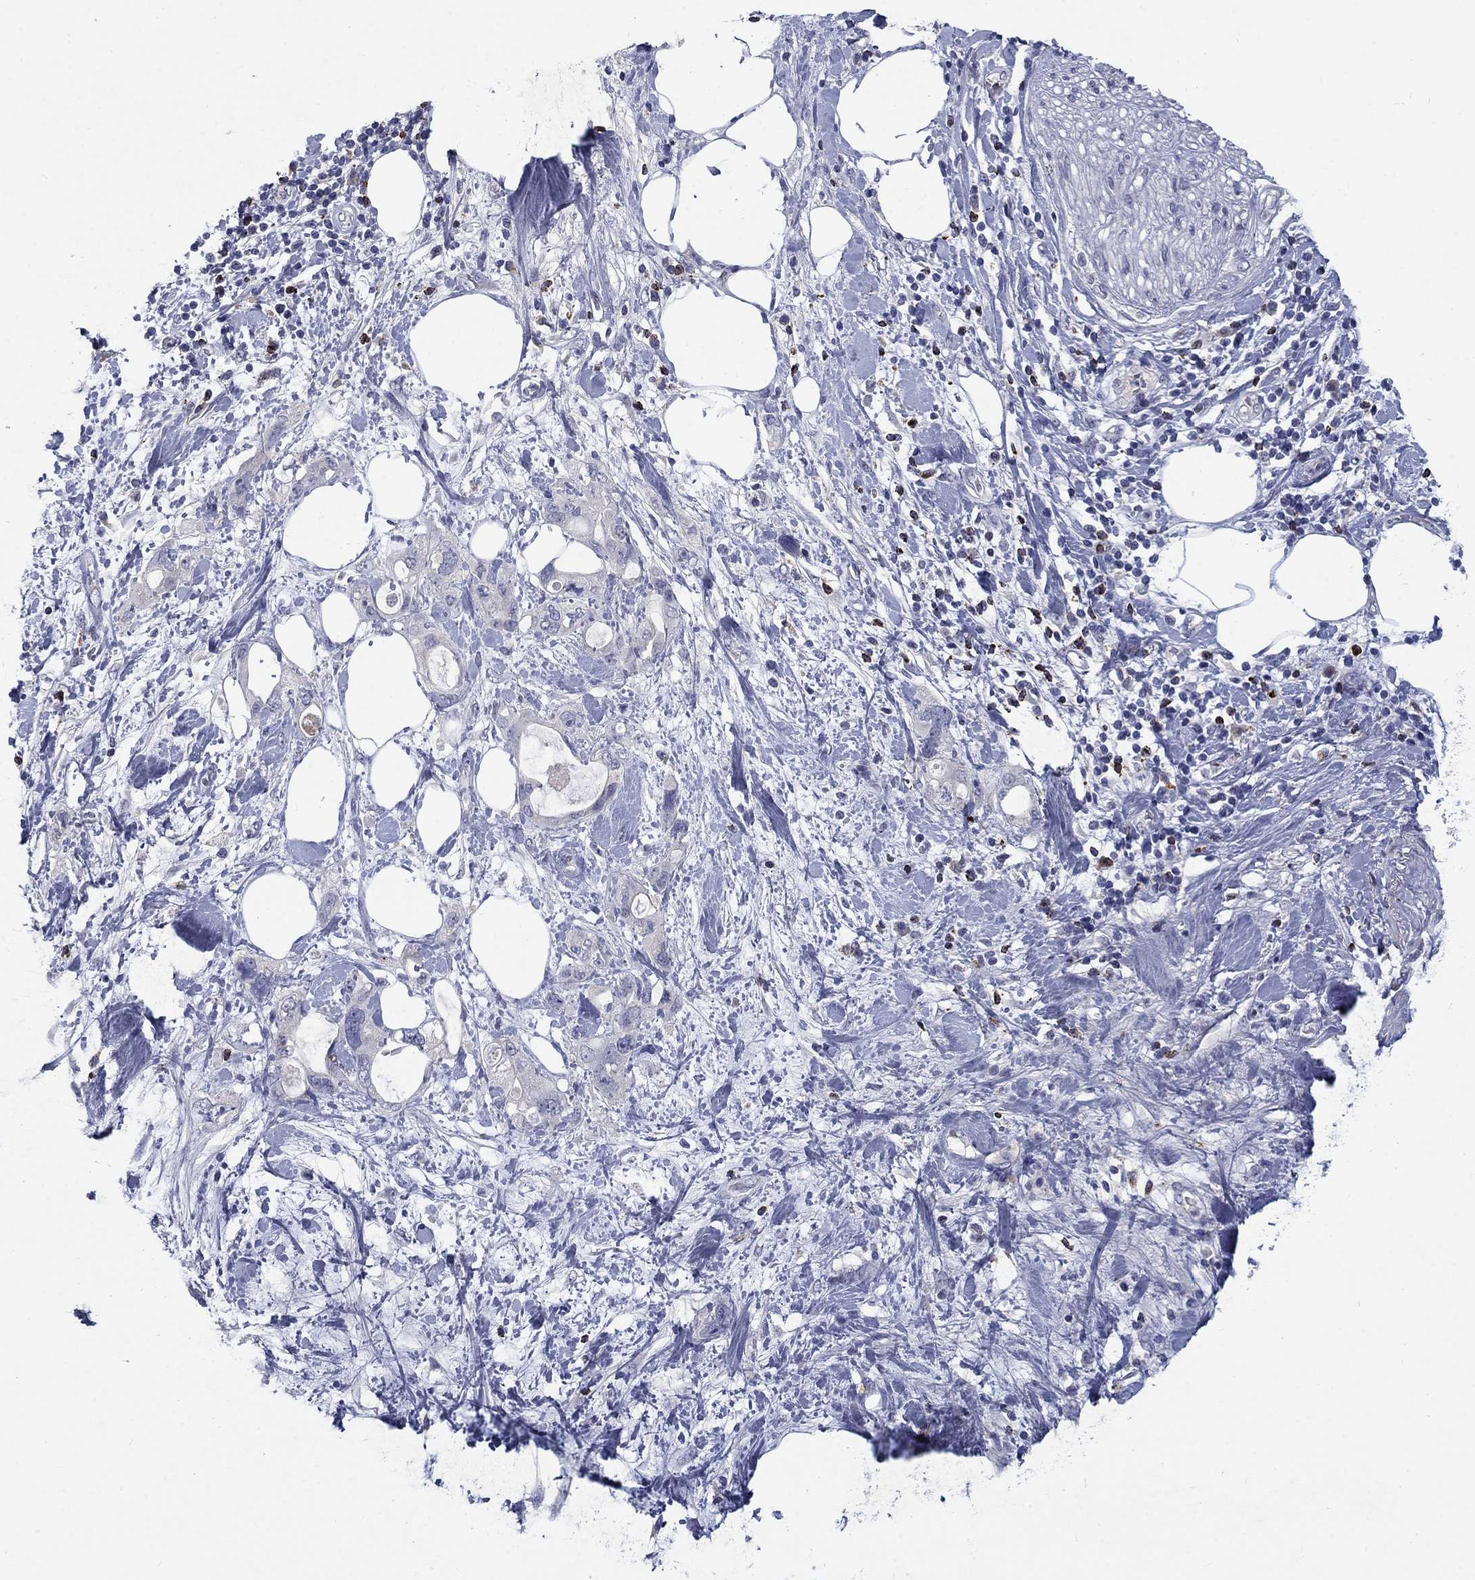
{"staining": {"intensity": "negative", "quantity": "none", "location": "none"}, "tissue": "pancreatic cancer", "cell_type": "Tumor cells", "image_type": "cancer", "snomed": [{"axis": "morphology", "description": "Adenocarcinoma, NOS"}, {"axis": "topography", "description": "Pancreas"}], "caption": "This is an immunohistochemistry (IHC) image of human pancreatic cancer (adenocarcinoma). There is no positivity in tumor cells.", "gene": "GZMA", "patient": {"sex": "female", "age": 56}}